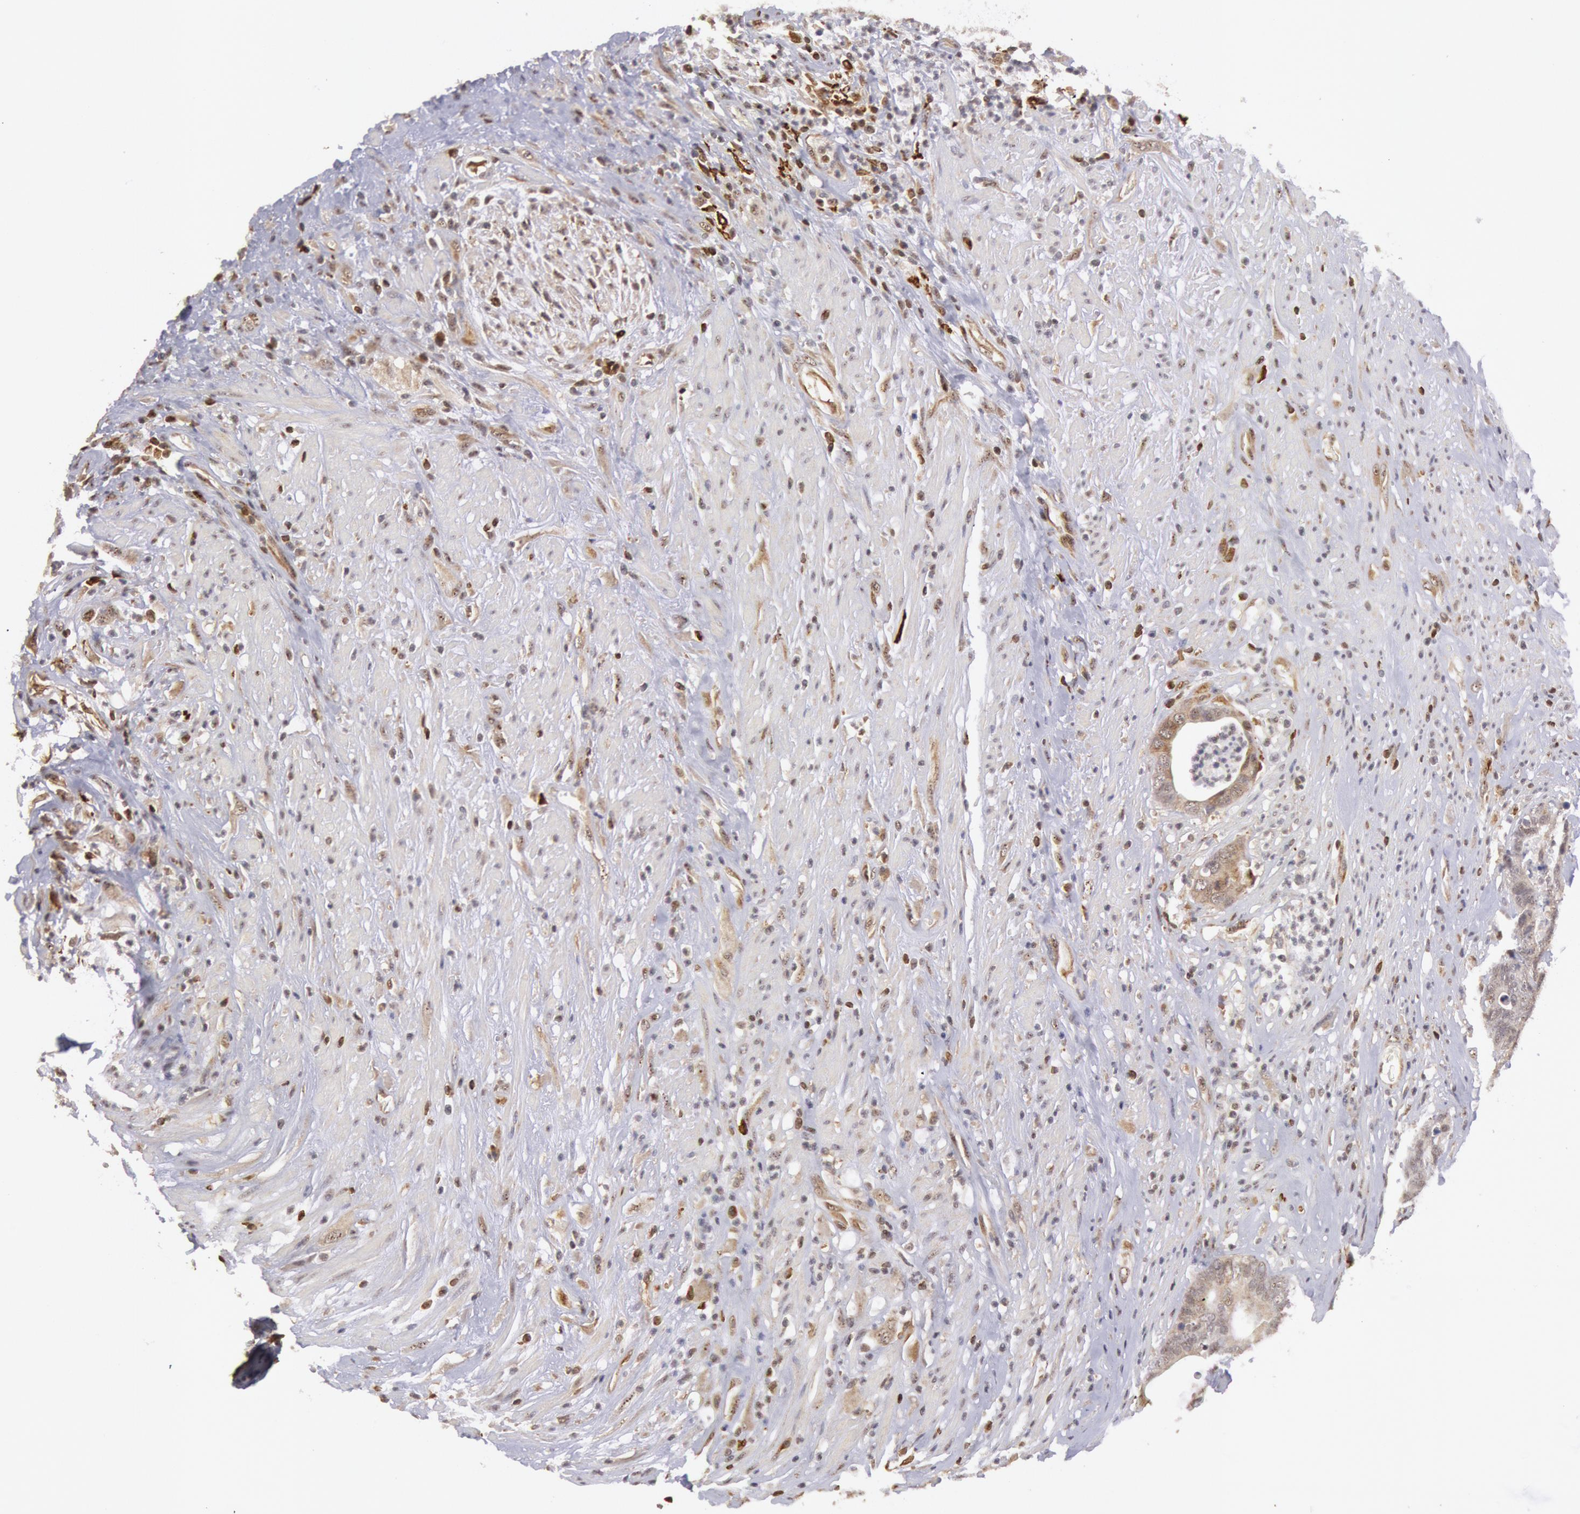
{"staining": {"intensity": "weak", "quantity": ">75%", "location": "cytoplasmic/membranous"}, "tissue": "colorectal cancer", "cell_type": "Tumor cells", "image_type": "cancer", "snomed": [{"axis": "morphology", "description": "Adenocarcinoma, NOS"}, {"axis": "topography", "description": "Rectum"}], "caption": "Protein staining of colorectal cancer (adenocarcinoma) tissue shows weak cytoplasmic/membranous positivity in approximately >75% of tumor cells.", "gene": "TAP2", "patient": {"sex": "female", "age": 65}}